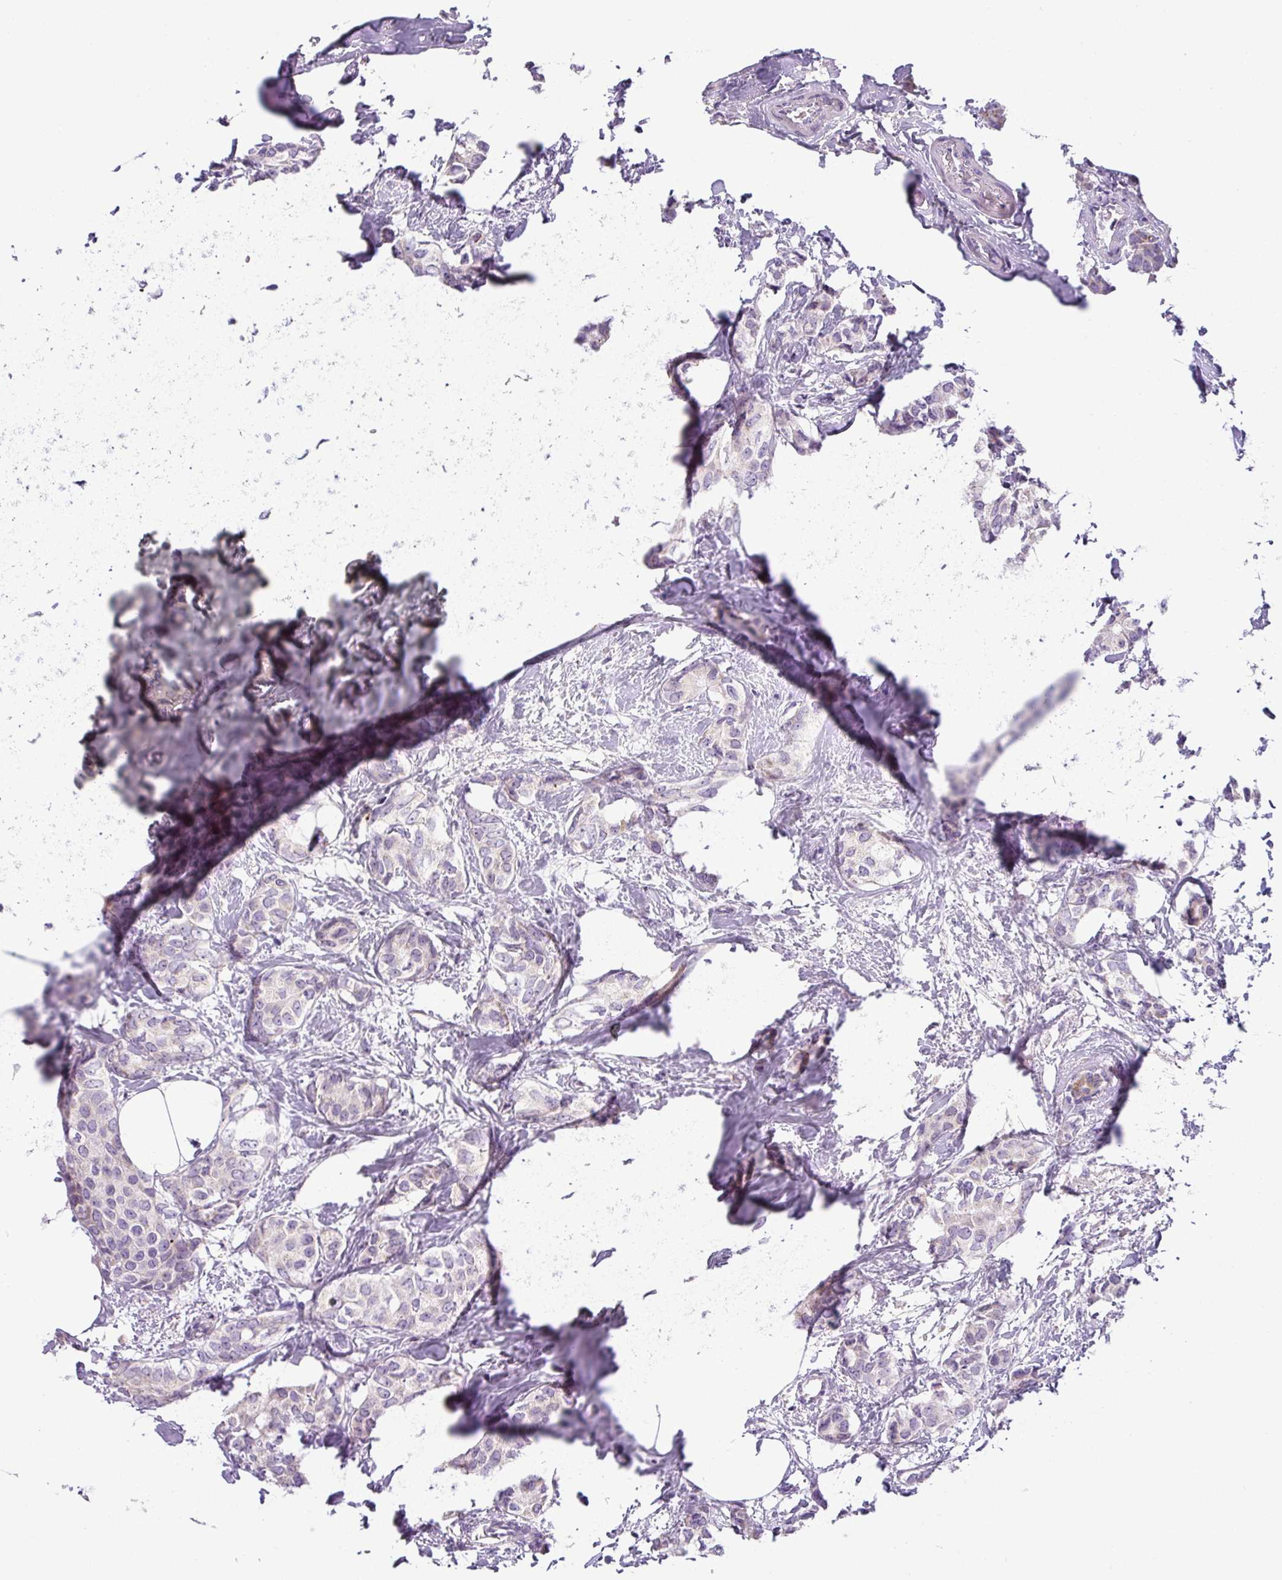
{"staining": {"intensity": "negative", "quantity": "none", "location": "none"}, "tissue": "breast cancer", "cell_type": "Tumor cells", "image_type": "cancer", "snomed": [{"axis": "morphology", "description": "Duct carcinoma"}, {"axis": "topography", "description": "Breast"}], "caption": "Tumor cells are negative for protein expression in human intraductal carcinoma (breast). (Stains: DAB IHC with hematoxylin counter stain, Microscopy: brightfield microscopy at high magnification).", "gene": "HMCN2", "patient": {"sex": "female", "age": 73}}